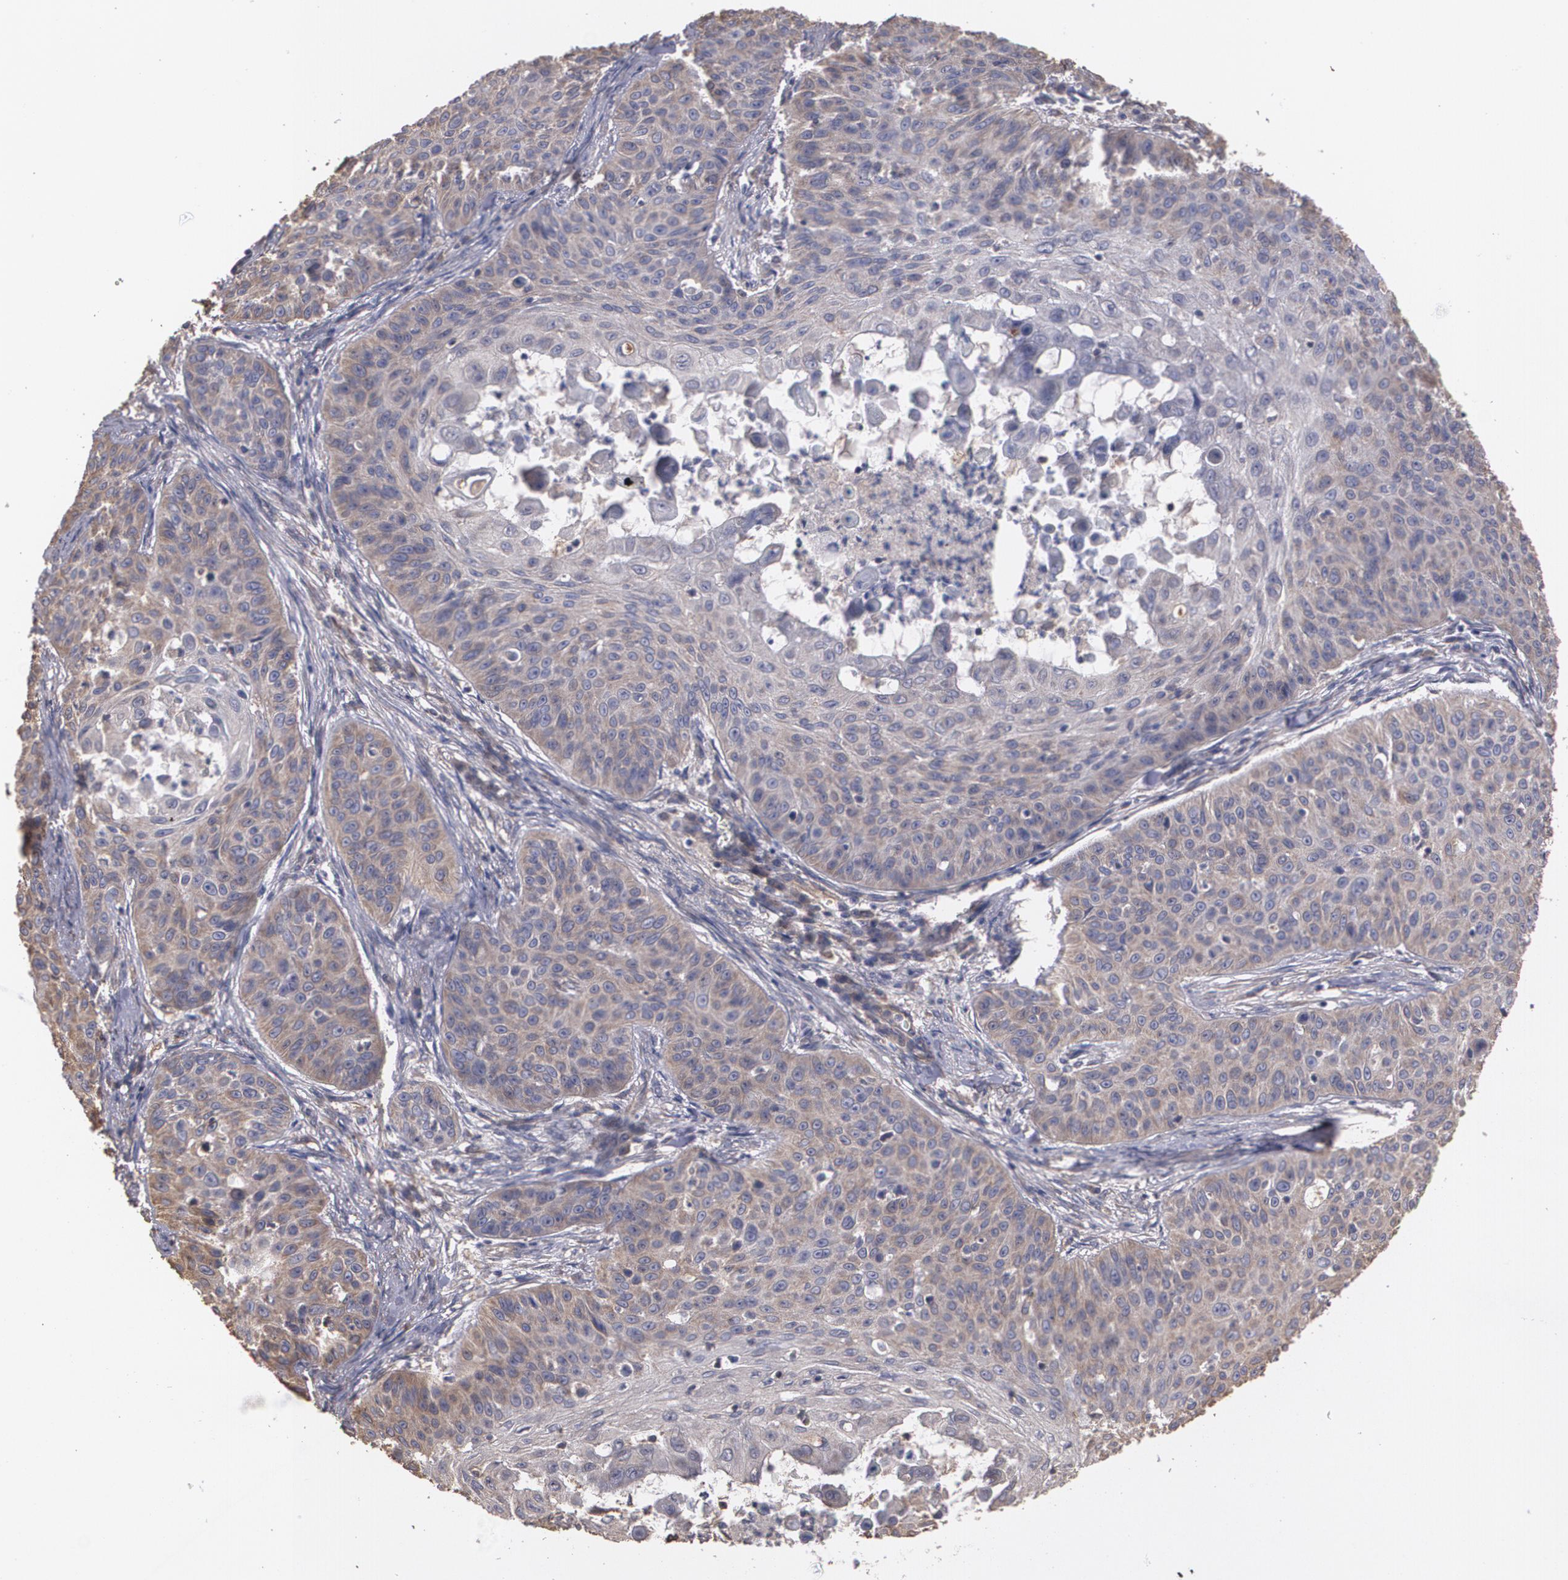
{"staining": {"intensity": "weak", "quantity": ">75%", "location": "cytoplasmic/membranous"}, "tissue": "skin cancer", "cell_type": "Tumor cells", "image_type": "cancer", "snomed": [{"axis": "morphology", "description": "Squamous cell carcinoma, NOS"}, {"axis": "topography", "description": "Skin"}], "caption": "Human skin squamous cell carcinoma stained for a protein (brown) demonstrates weak cytoplasmic/membranous positive expression in approximately >75% of tumor cells.", "gene": "PON1", "patient": {"sex": "male", "age": 82}}